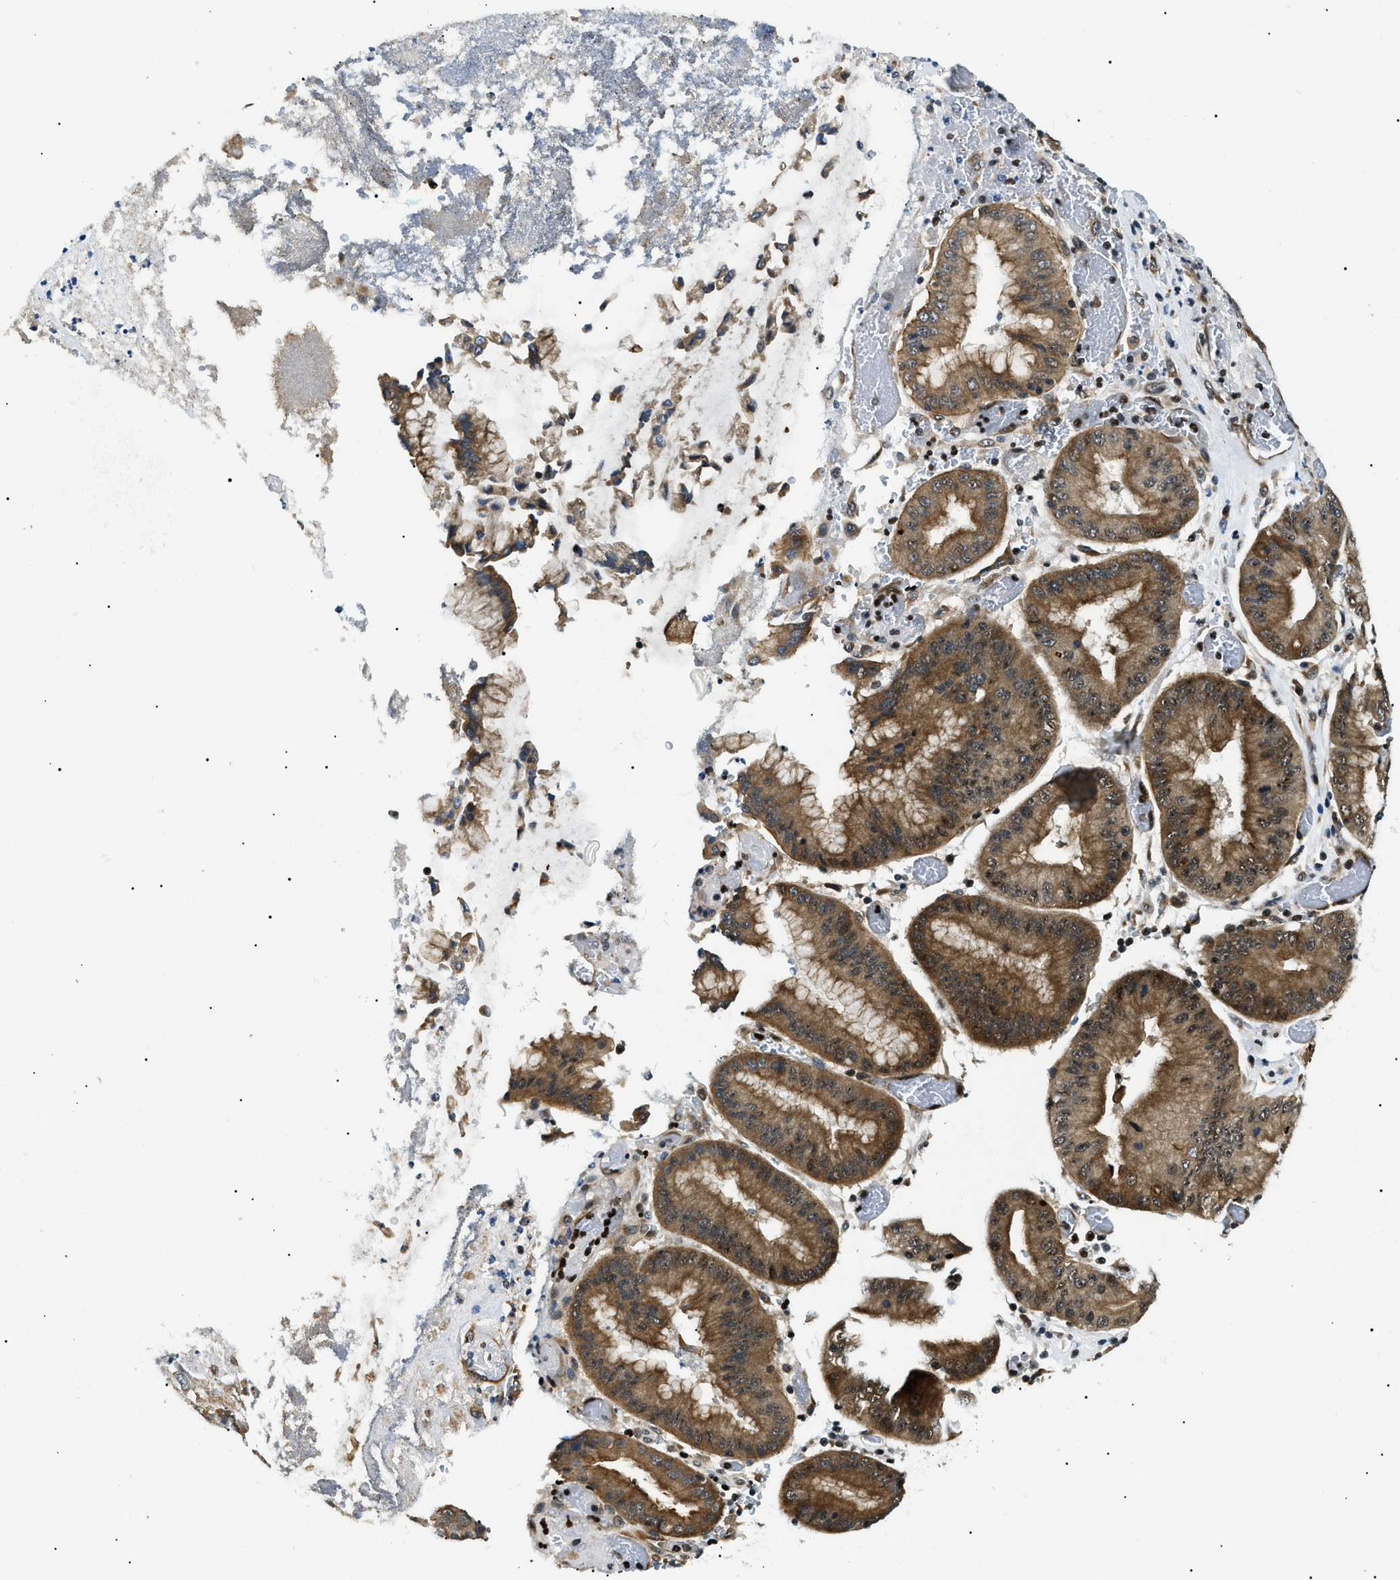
{"staining": {"intensity": "moderate", "quantity": ">75%", "location": "cytoplasmic/membranous,nuclear"}, "tissue": "stomach cancer", "cell_type": "Tumor cells", "image_type": "cancer", "snomed": [{"axis": "morphology", "description": "Normal tissue, NOS"}, {"axis": "morphology", "description": "Adenocarcinoma, NOS"}, {"axis": "topography", "description": "Stomach"}], "caption": "A high-resolution image shows IHC staining of stomach cancer, which reveals moderate cytoplasmic/membranous and nuclear expression in approximately >75% of tumor cells. Nuclei are stained in blue.", "gene": "CWC25", "patient": {"sex": "male", "age": 48}}